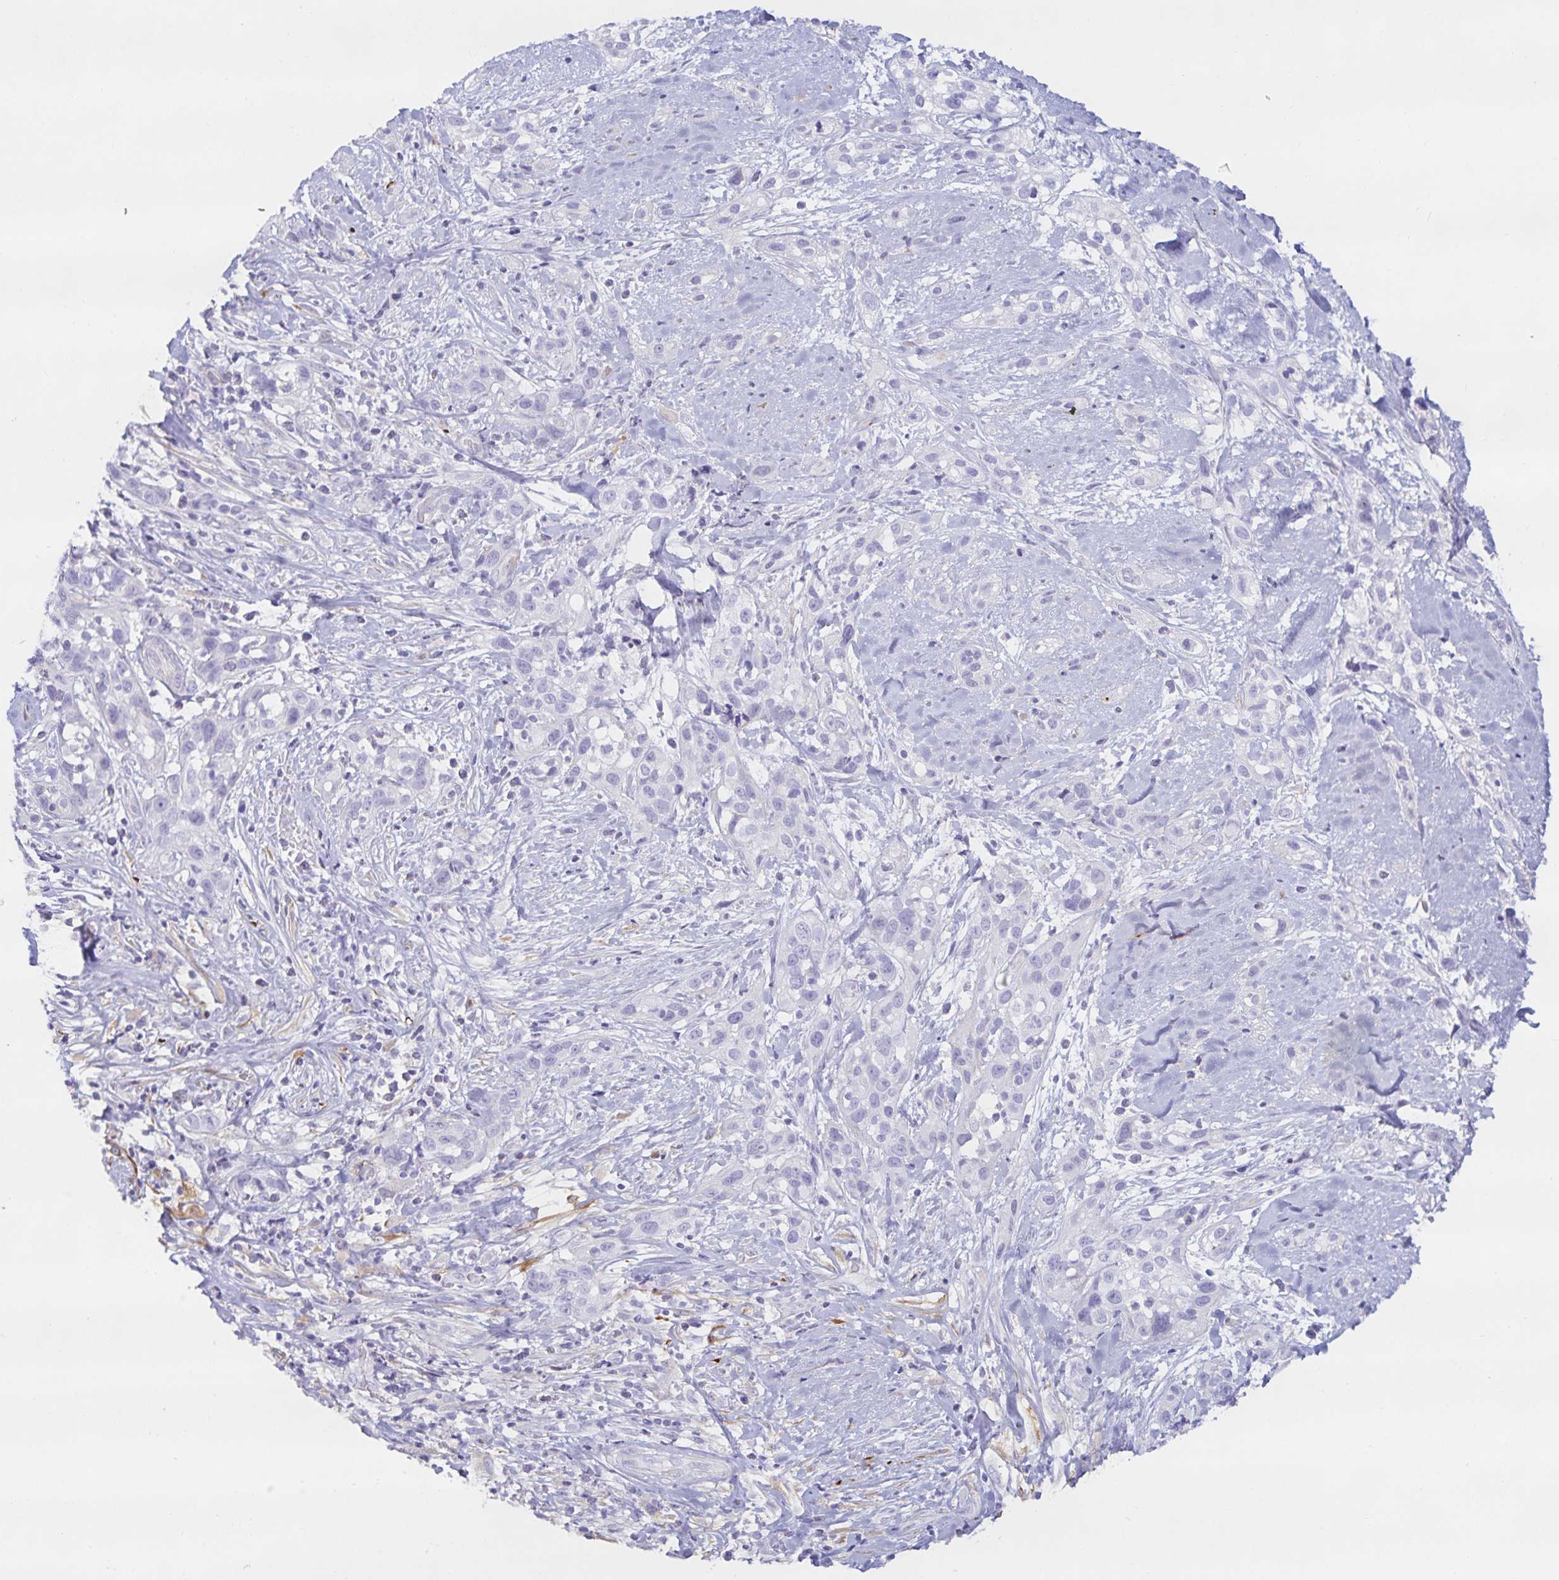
{"staining": {"intensity": "negative", "quantity": "none", "location": "none"}, "tissue": "skin cancer", "cell_type": "Tumor cells", "image_type": "cancer", "snomed": [{"axis": "morphology", "description": "Squamous cell carcinoma, NOS"}, {"axis": "topography", "description": "Skin"}], "caption": "Immunohistochemical staining of human skin cancer shows no significant expression in tumor cells.", "gene": "SPAG4", "patient": {"sex": "male", "age": 82}}